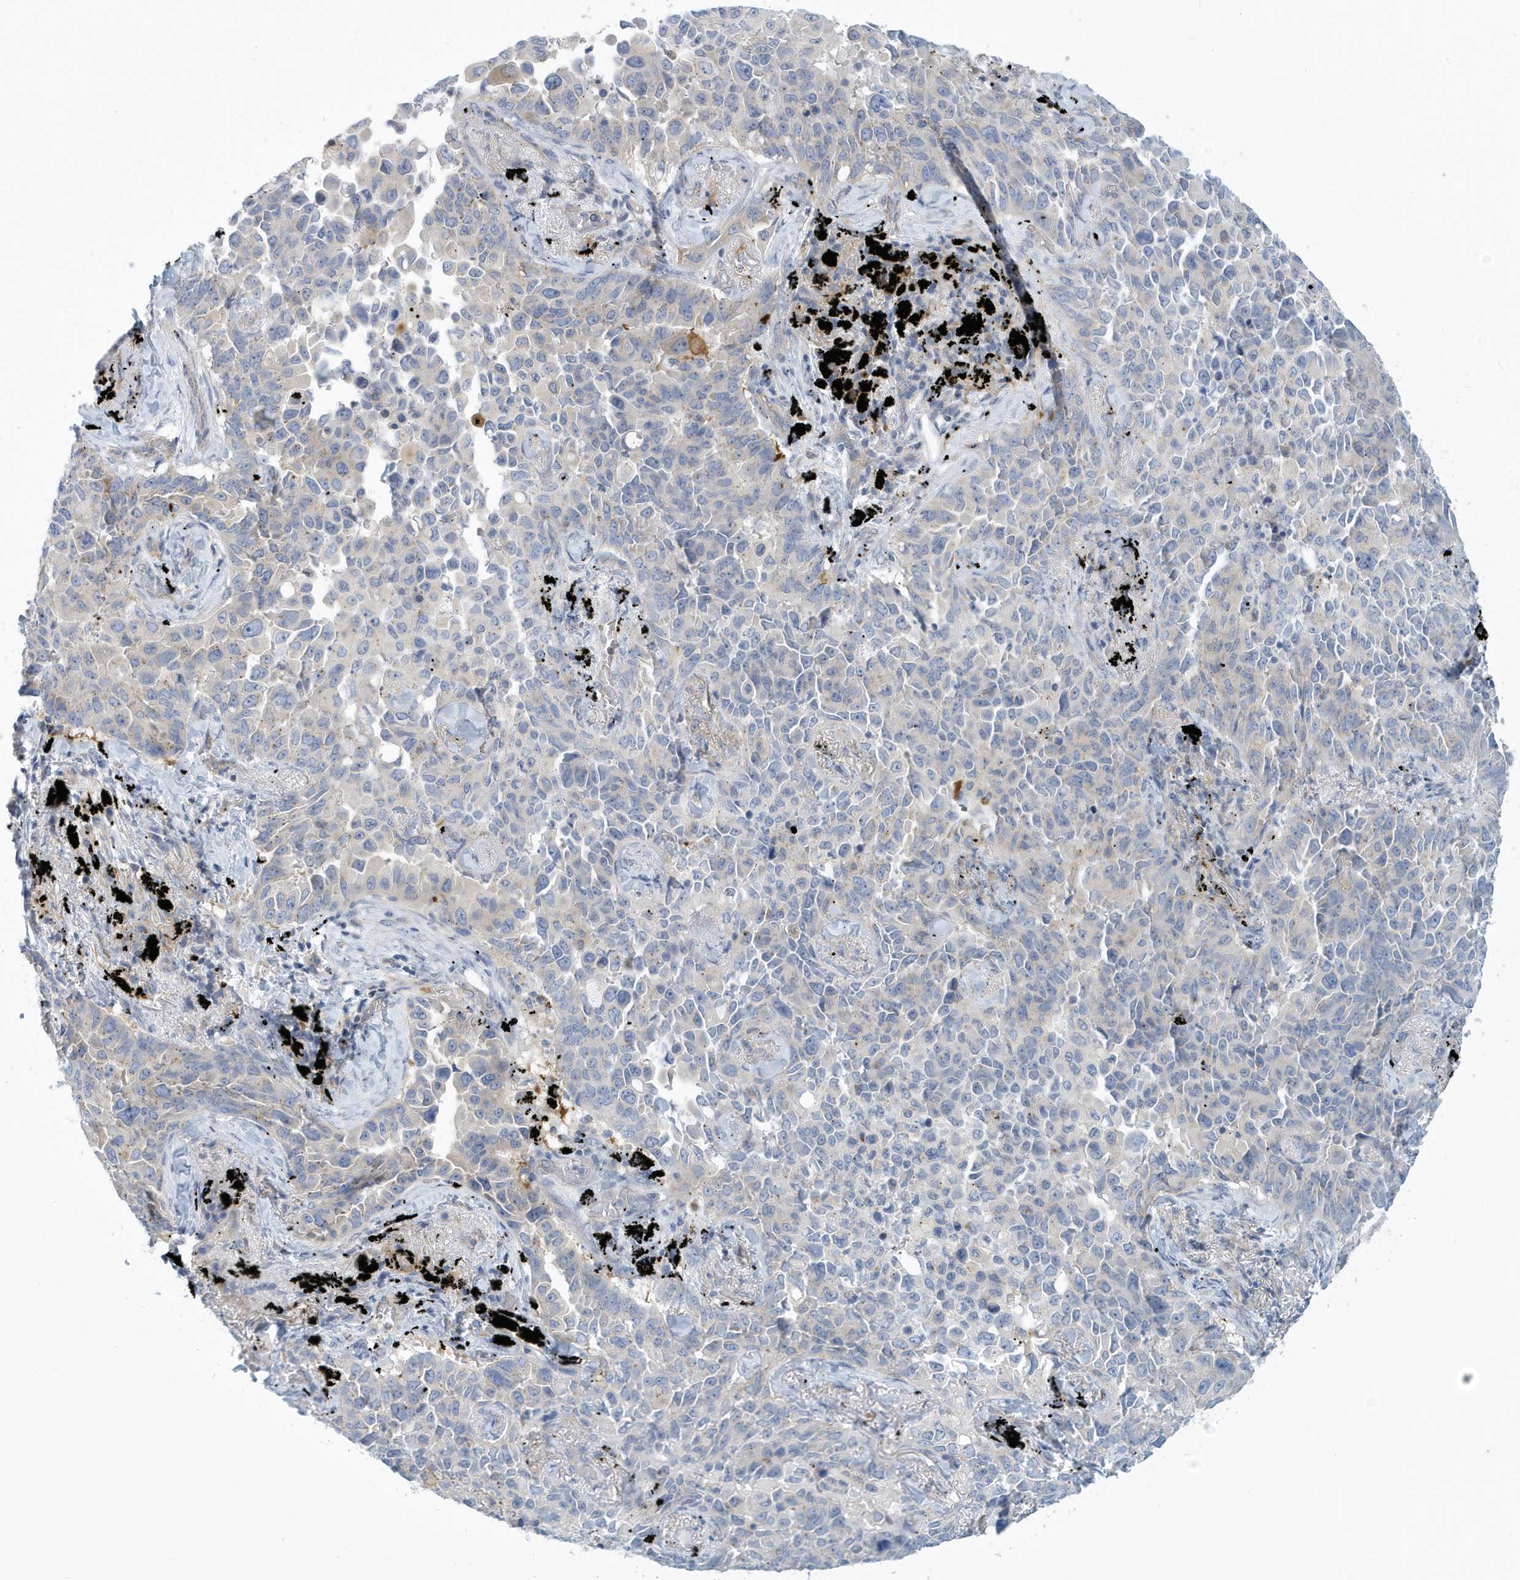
{"staining": {"intensity": "negative", "quantity": "none", "location": "none"}, "tissue": "lung cancer", "cell_type": "Tumor cells", "image_type": "cancer", "snomed": [{"axis": "morphology", "description": "Adenocarcinoma, NOS"}, {"axis": "topography", "description": "Lung"}], "caption": "Tumor cells are negative for brown protein staining in adenocarcinoma (lung).", "gene": "VTA1", "patient": {"sex": "female", "age": 67}}